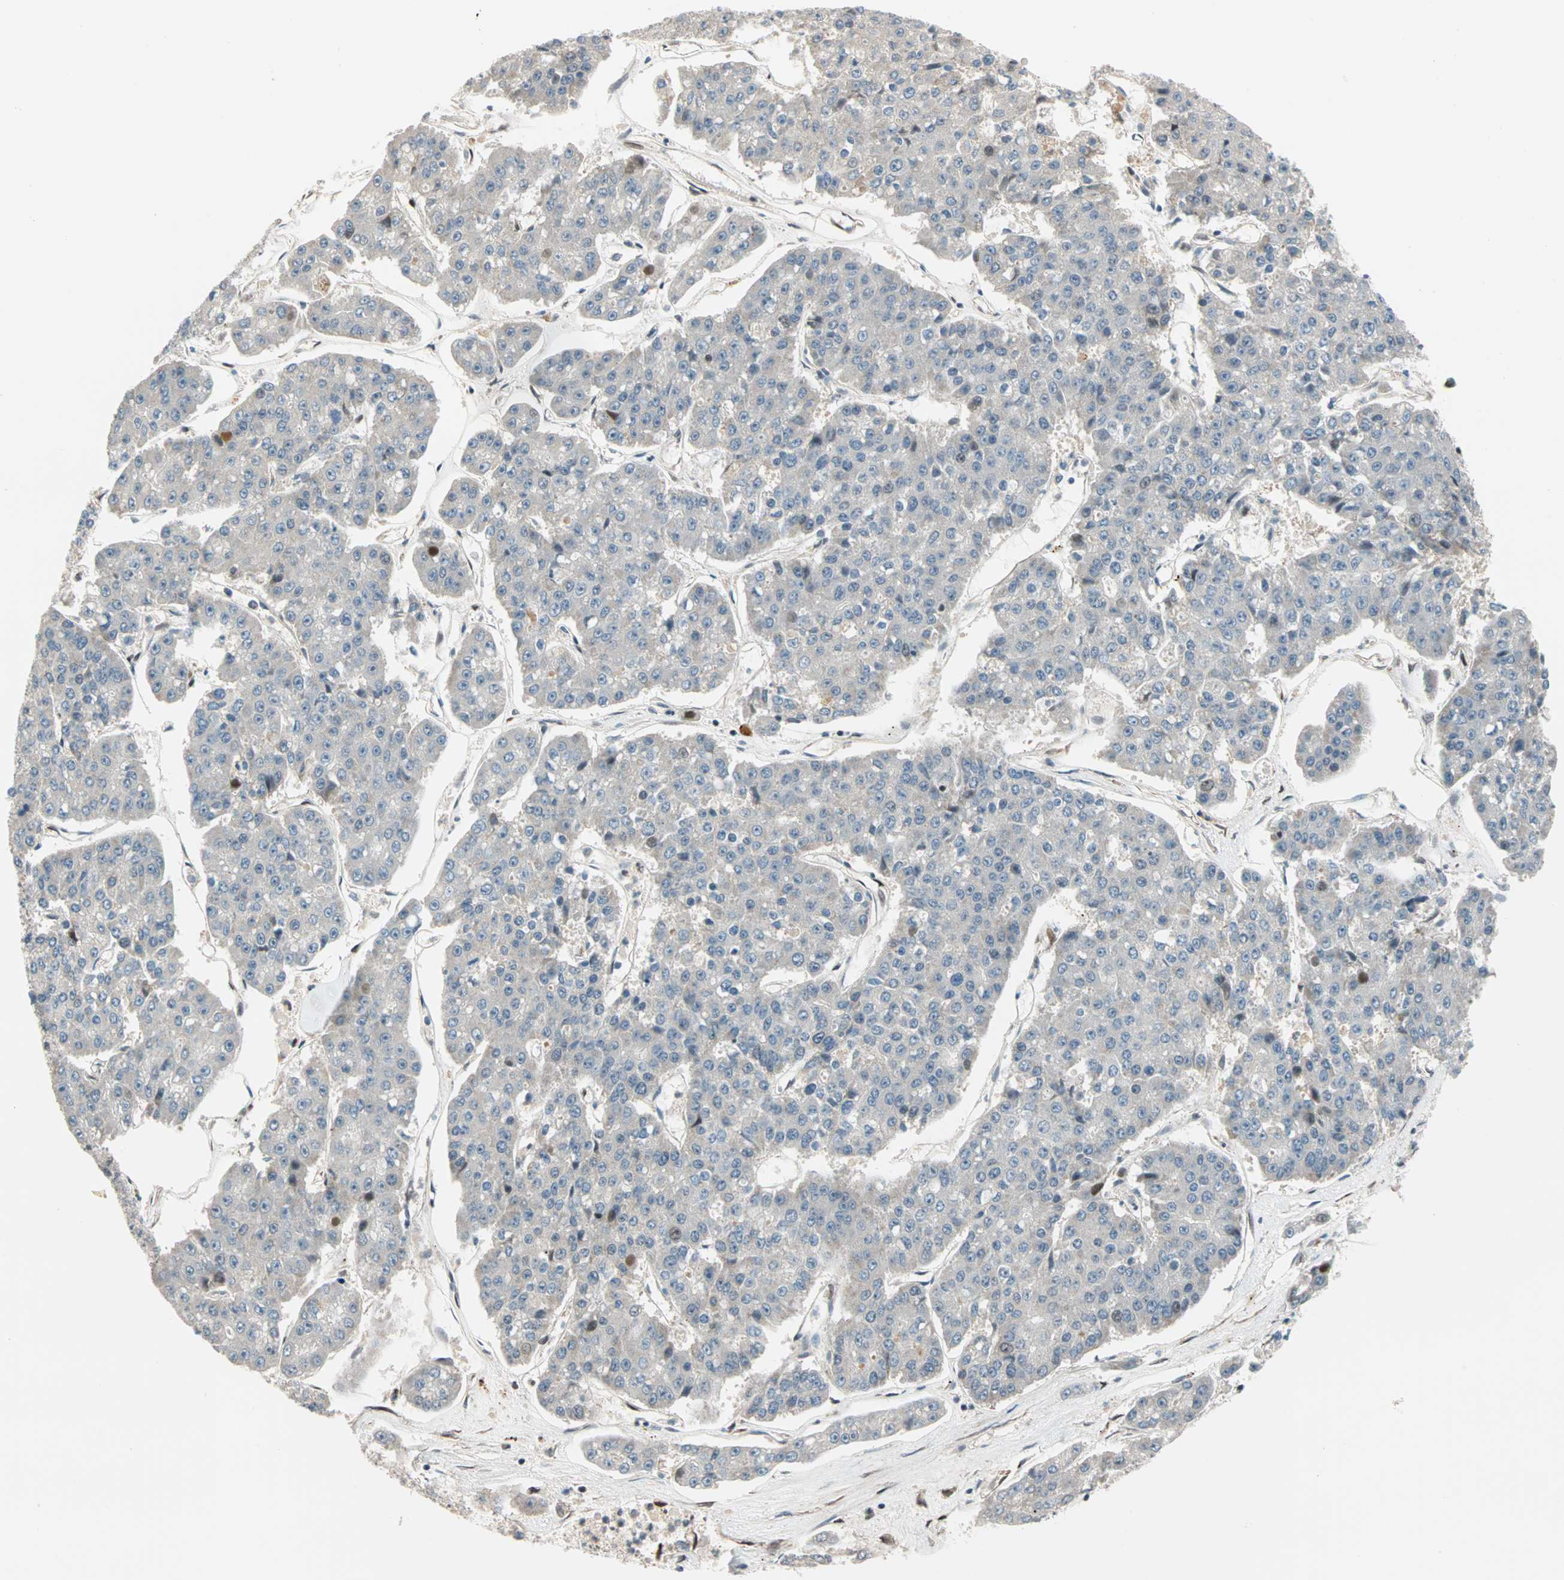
{"staining": {"intensity": "weak", "quantity": "25%-75%", "location": "cytoplasmic/membranous"}, "tissue": "pancreatic cancer", "cell_type": "Tumor cells", "image_type": "cancer", "snomed": [{"axis": "morphology", "description": "Adenocarcinoma, NOS"}, {"axis": "topography", "description": "Pancreas"}], "caption": "Weak cytoplasmic/membranous expression for a protein is present in about 25%-75% of tumor cells of pancreatic cancer using immunohistochemistry (IHC).", "gene": "HECW1", "patient": {"sex": "male", "age": 50}}